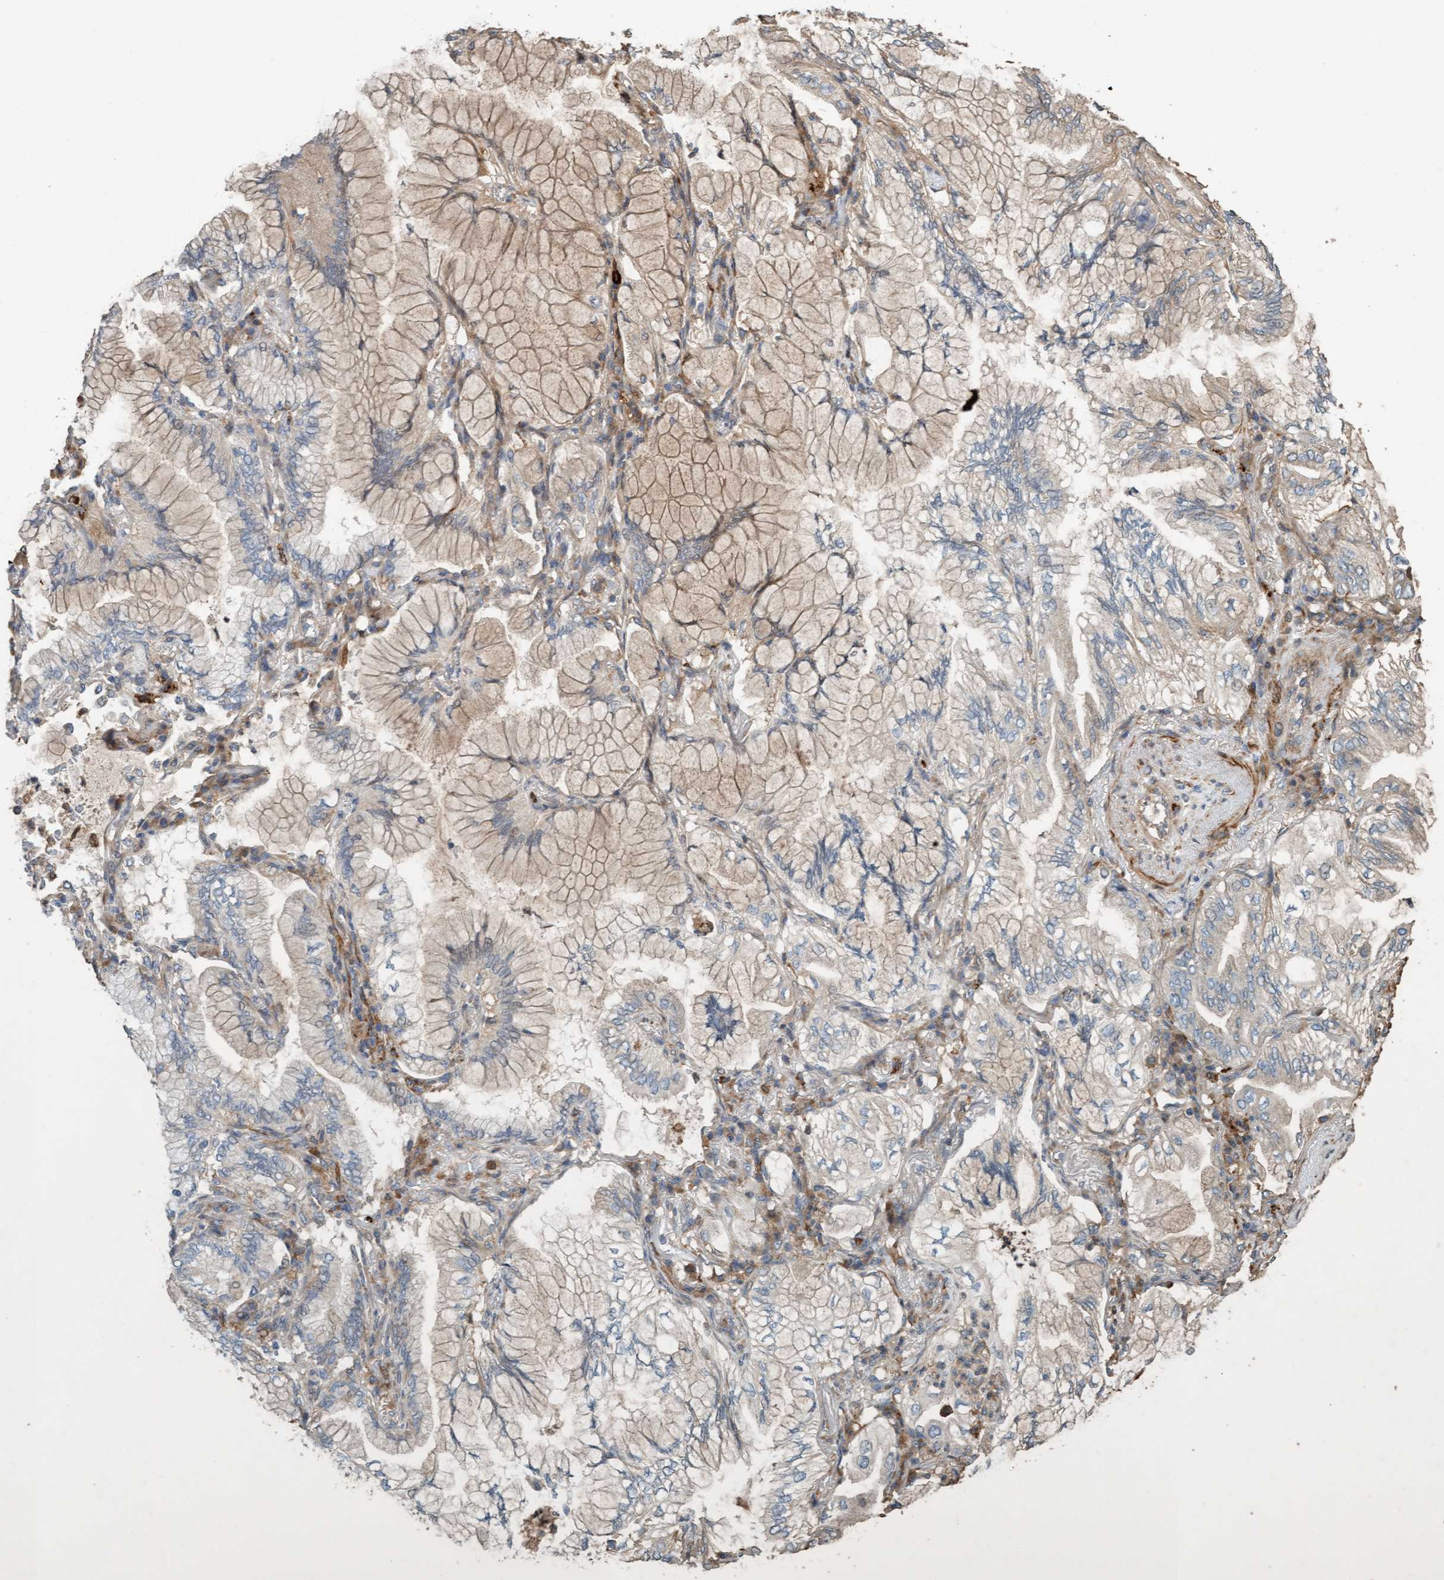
{"staining": {"intensity": "weak", "quantity": "<25%", "location": "cytoplasmic/membranous"}, "tissue": "lung cancer", "cell_type": "Tumor cells", "image_type": "cancer", "snomed": [{"axis": "morphology", "description": "Adenocarcinoma, NOS"}, {"axis": "topography", "description": "Lung"}], "caption": "This is an immunohistochemistry photomicrograph of lung cancer (adenocarcinoma). There is no staining in tumor cells.", "gene": "LONRF1", "patient": {"sex": "female", "age": 70}}